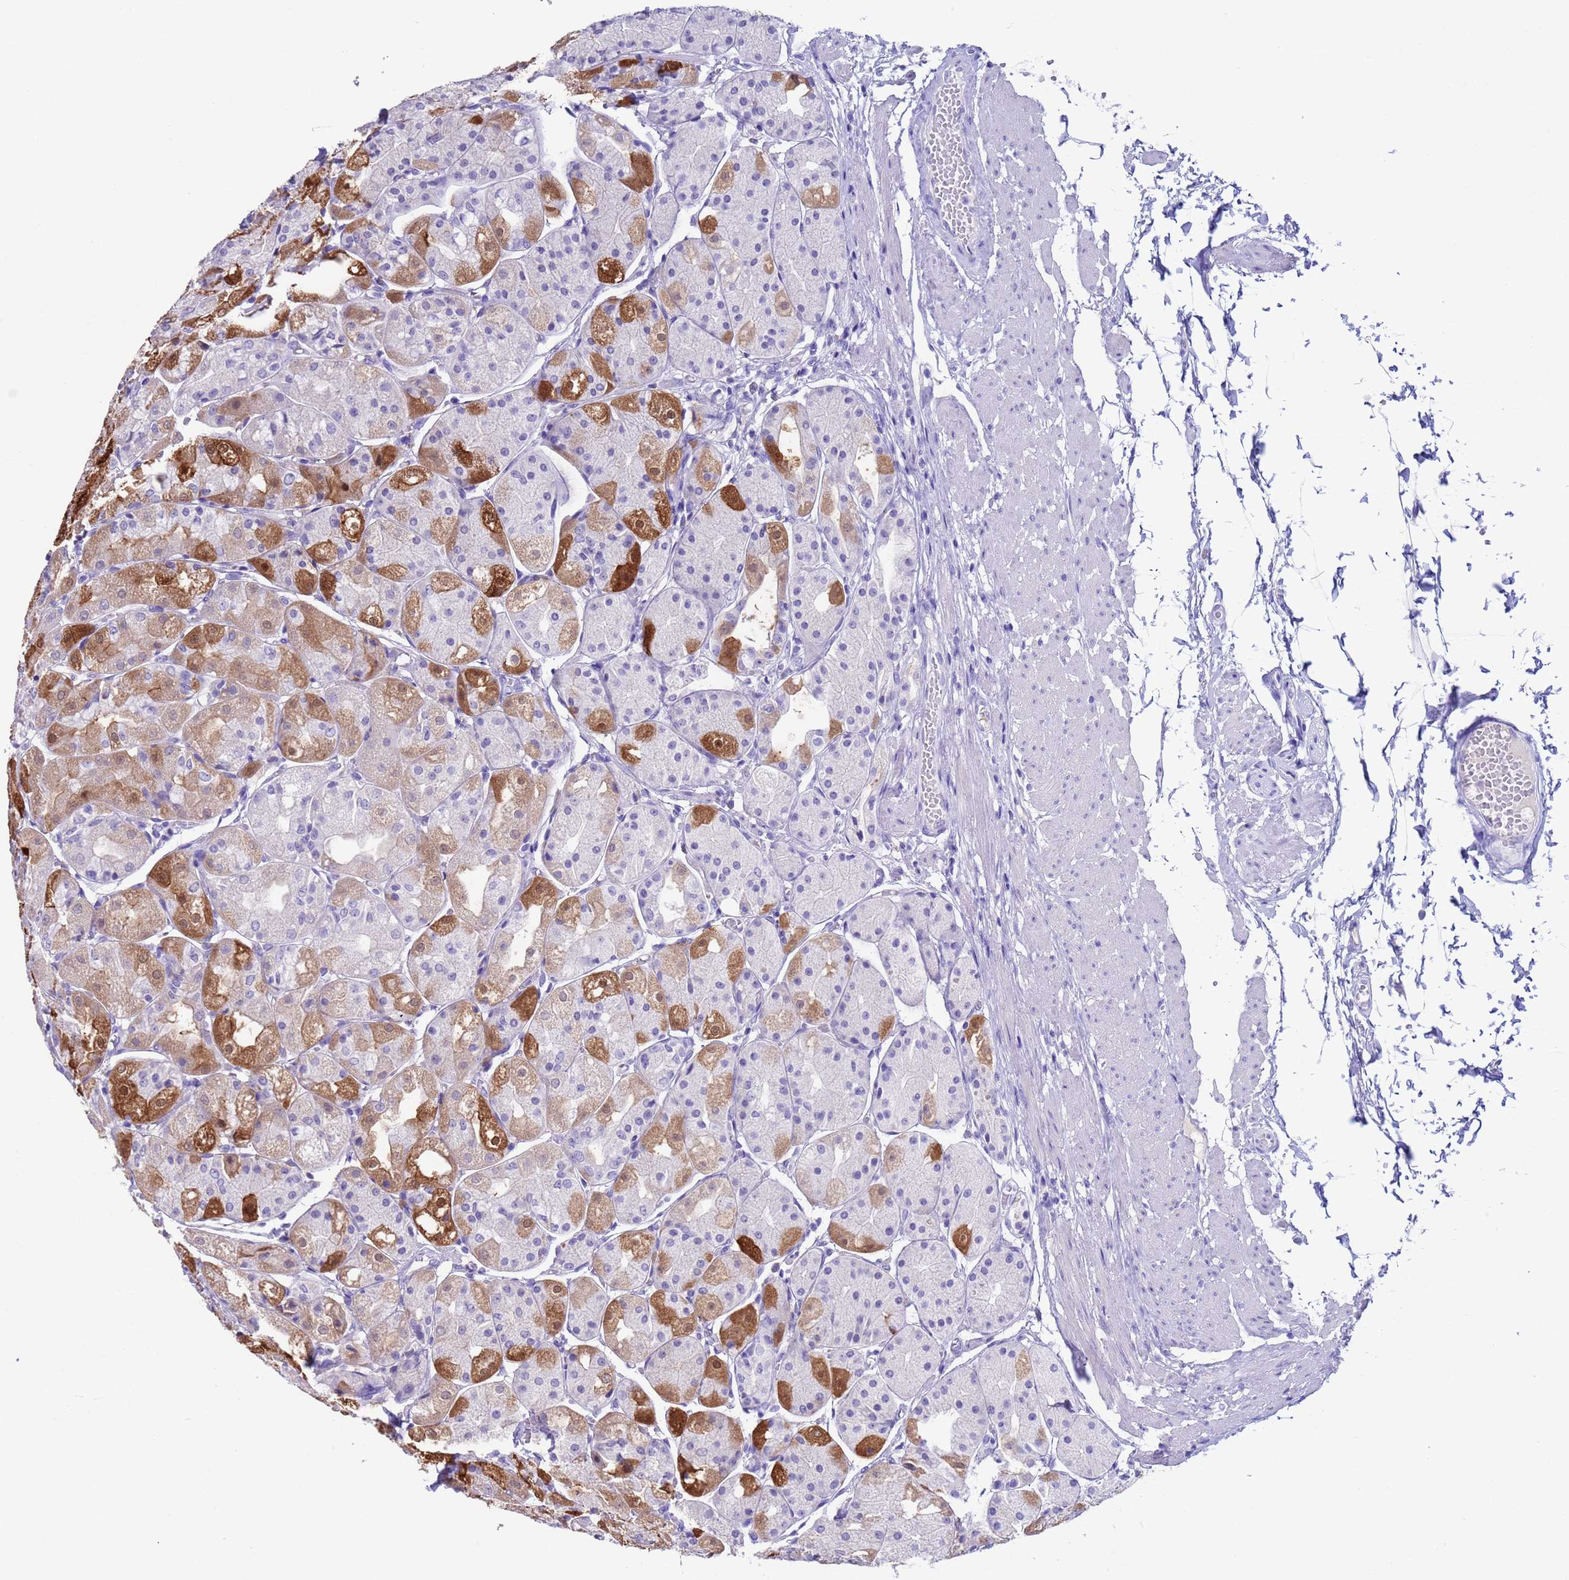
{"staining": {"intensity": "strong", "quantity": "<25%", "location": "cytoplasmic/membranous"}, "tissue": "stomach", "cell_type": "Glandular cells", "image_type": "normal", "snomed": [{"axis": "morphology", "description": "Normal tissue, NOS"}, {"axis": "topography", "description": "Stomach, upper"}], "caption": "This is a photomicrograph of immunohistochemistry staining of unremarkable stomach, which shows strong positivity in the cytoplasmic/membranous of glandular cells.", "gene": "CKM", "patient": {"sex": "male", "age": 72}}